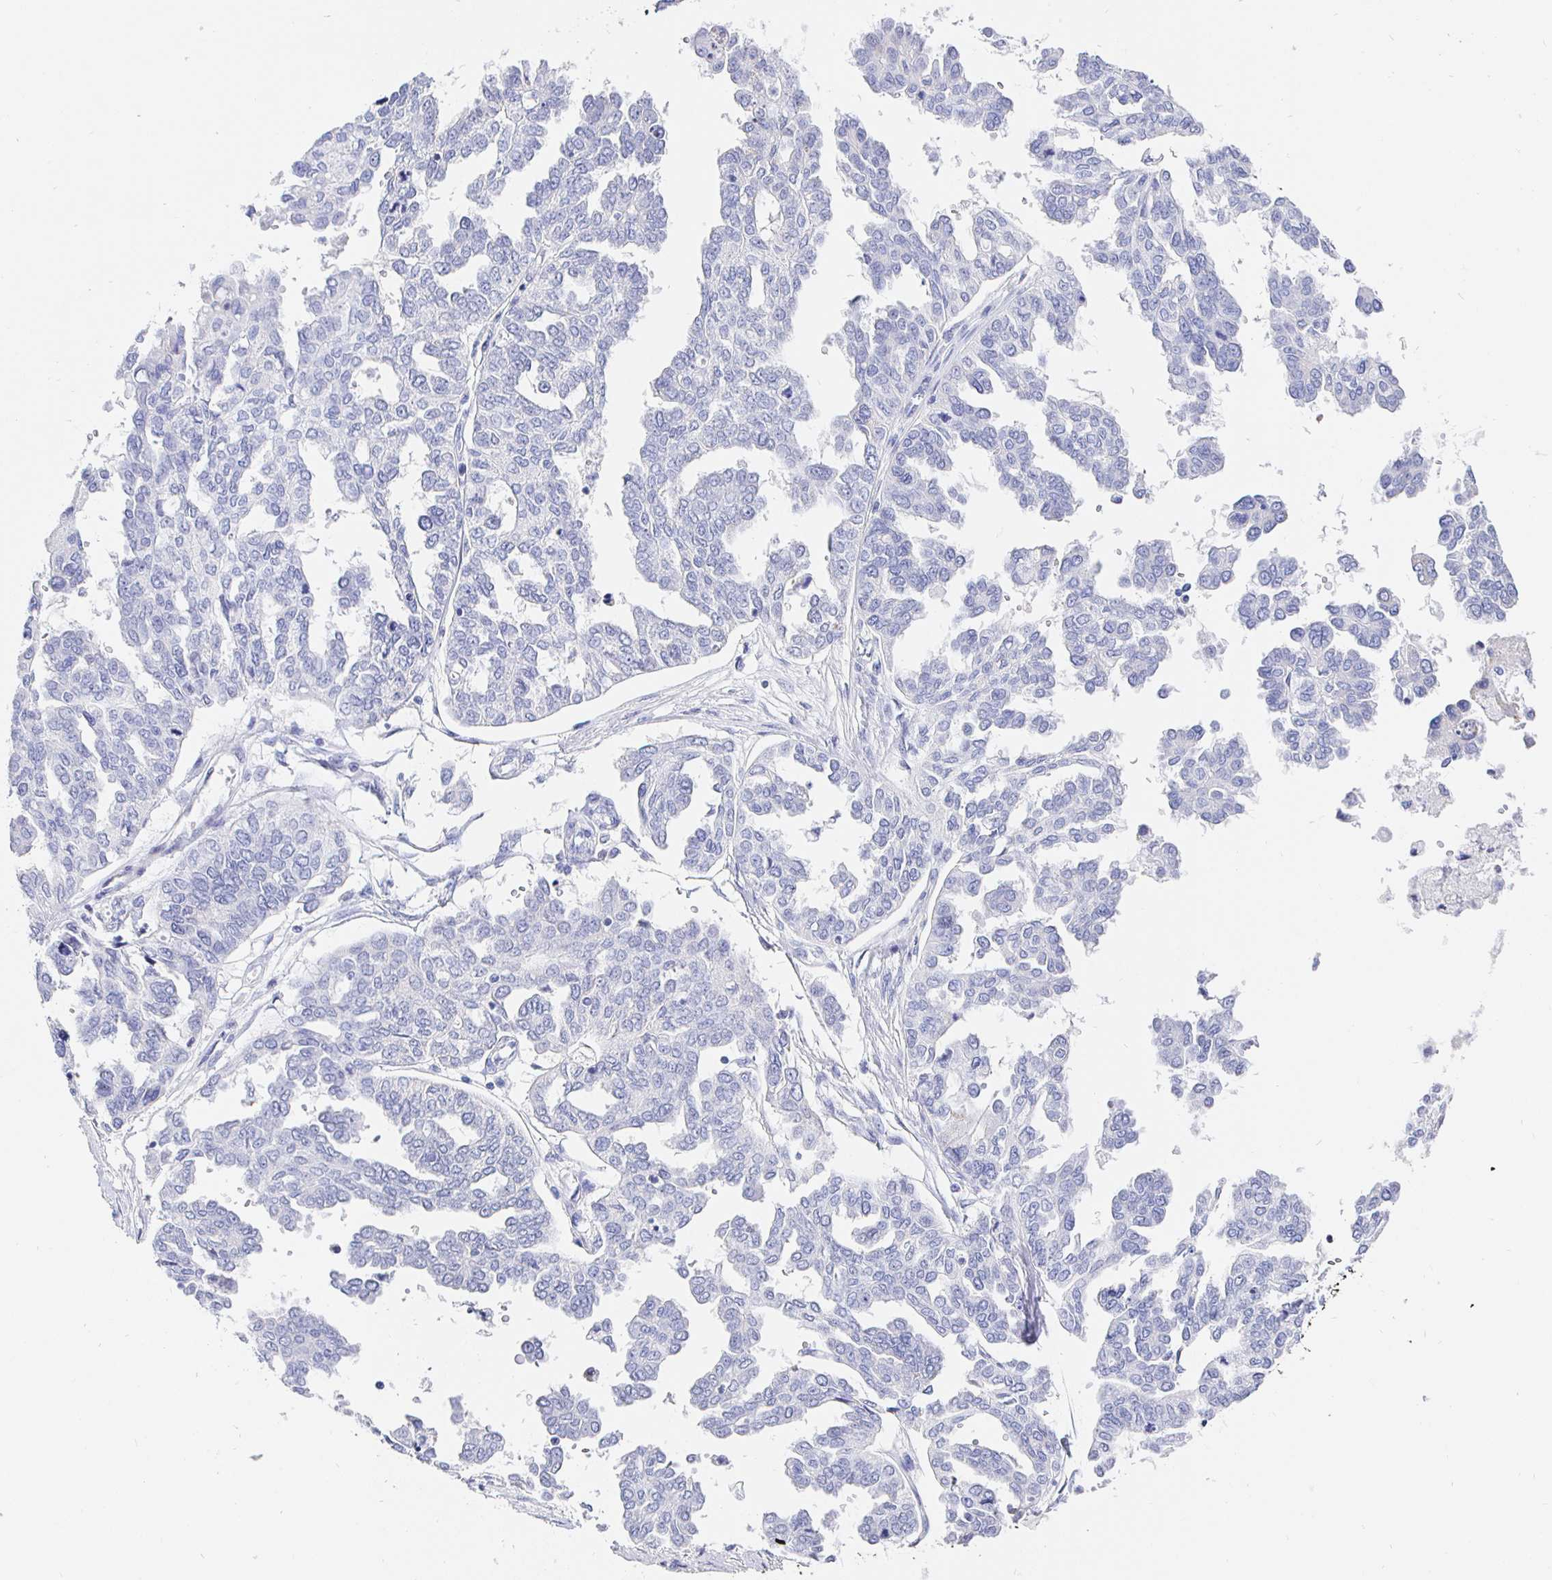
{"staining": {"intensity": "negative", "quantity": "none", "location": "none"}, "tissue": "ovarian cancer", "cell_type": "Tumor cells", "image_type": "cancer", "snomed": [{"axis": "morphology", "description": "Cystadenocarcinoma, serous, NOS"}, {"axis": "topography", "description": "Ovary"}], "caption": "Immunohistochemical staining of human serous cystadenocarcinoma (ovarian) reveals no significant expression in tumor cells. (Stains: DAB (3,3'-diaminobenzidine) IHC with hematoxylin counter stain, Microscopy: brightfield microscopy at high magnification).", "gene": "CR2", "patient": {"sex": "female", "age": 53}}